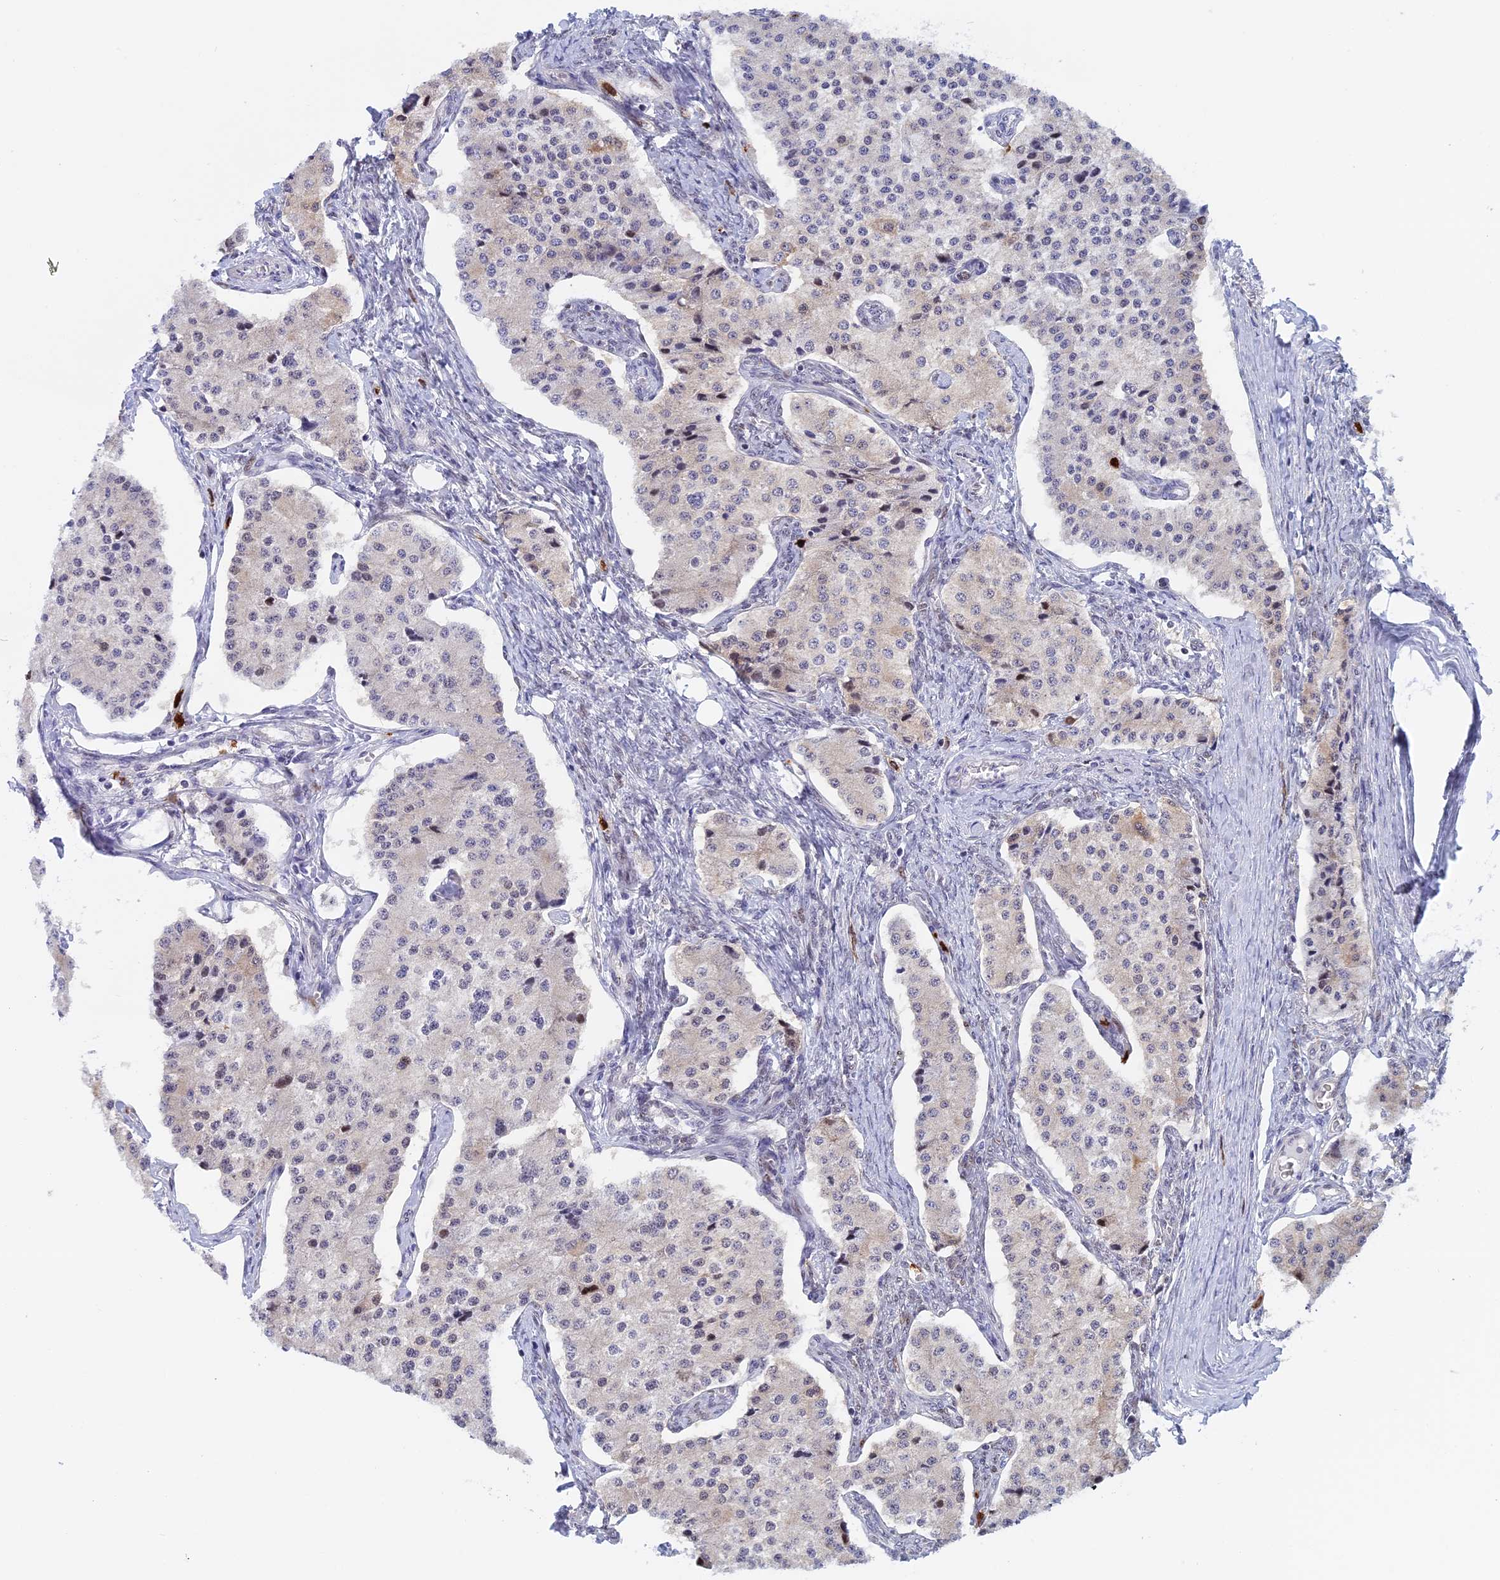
{"staining": {"intensity": "weak", "quantity": "<25%", "location": "cytoplasmic/membranous"}, "tissue": "carcinoid", "cell_type": "Tumor cells", "image_type": "cancer", "snomed": [{"axis": "morphology", "description": "Carcinoid, malignant, NOS"}, {"axis": "topography", "description": "Colon"}], "caption": "Tumor cells show no significant staining in carcinoid (malignant).", "gene": "SLC26A1", "patient": {"sex": "female", "age": 52}}